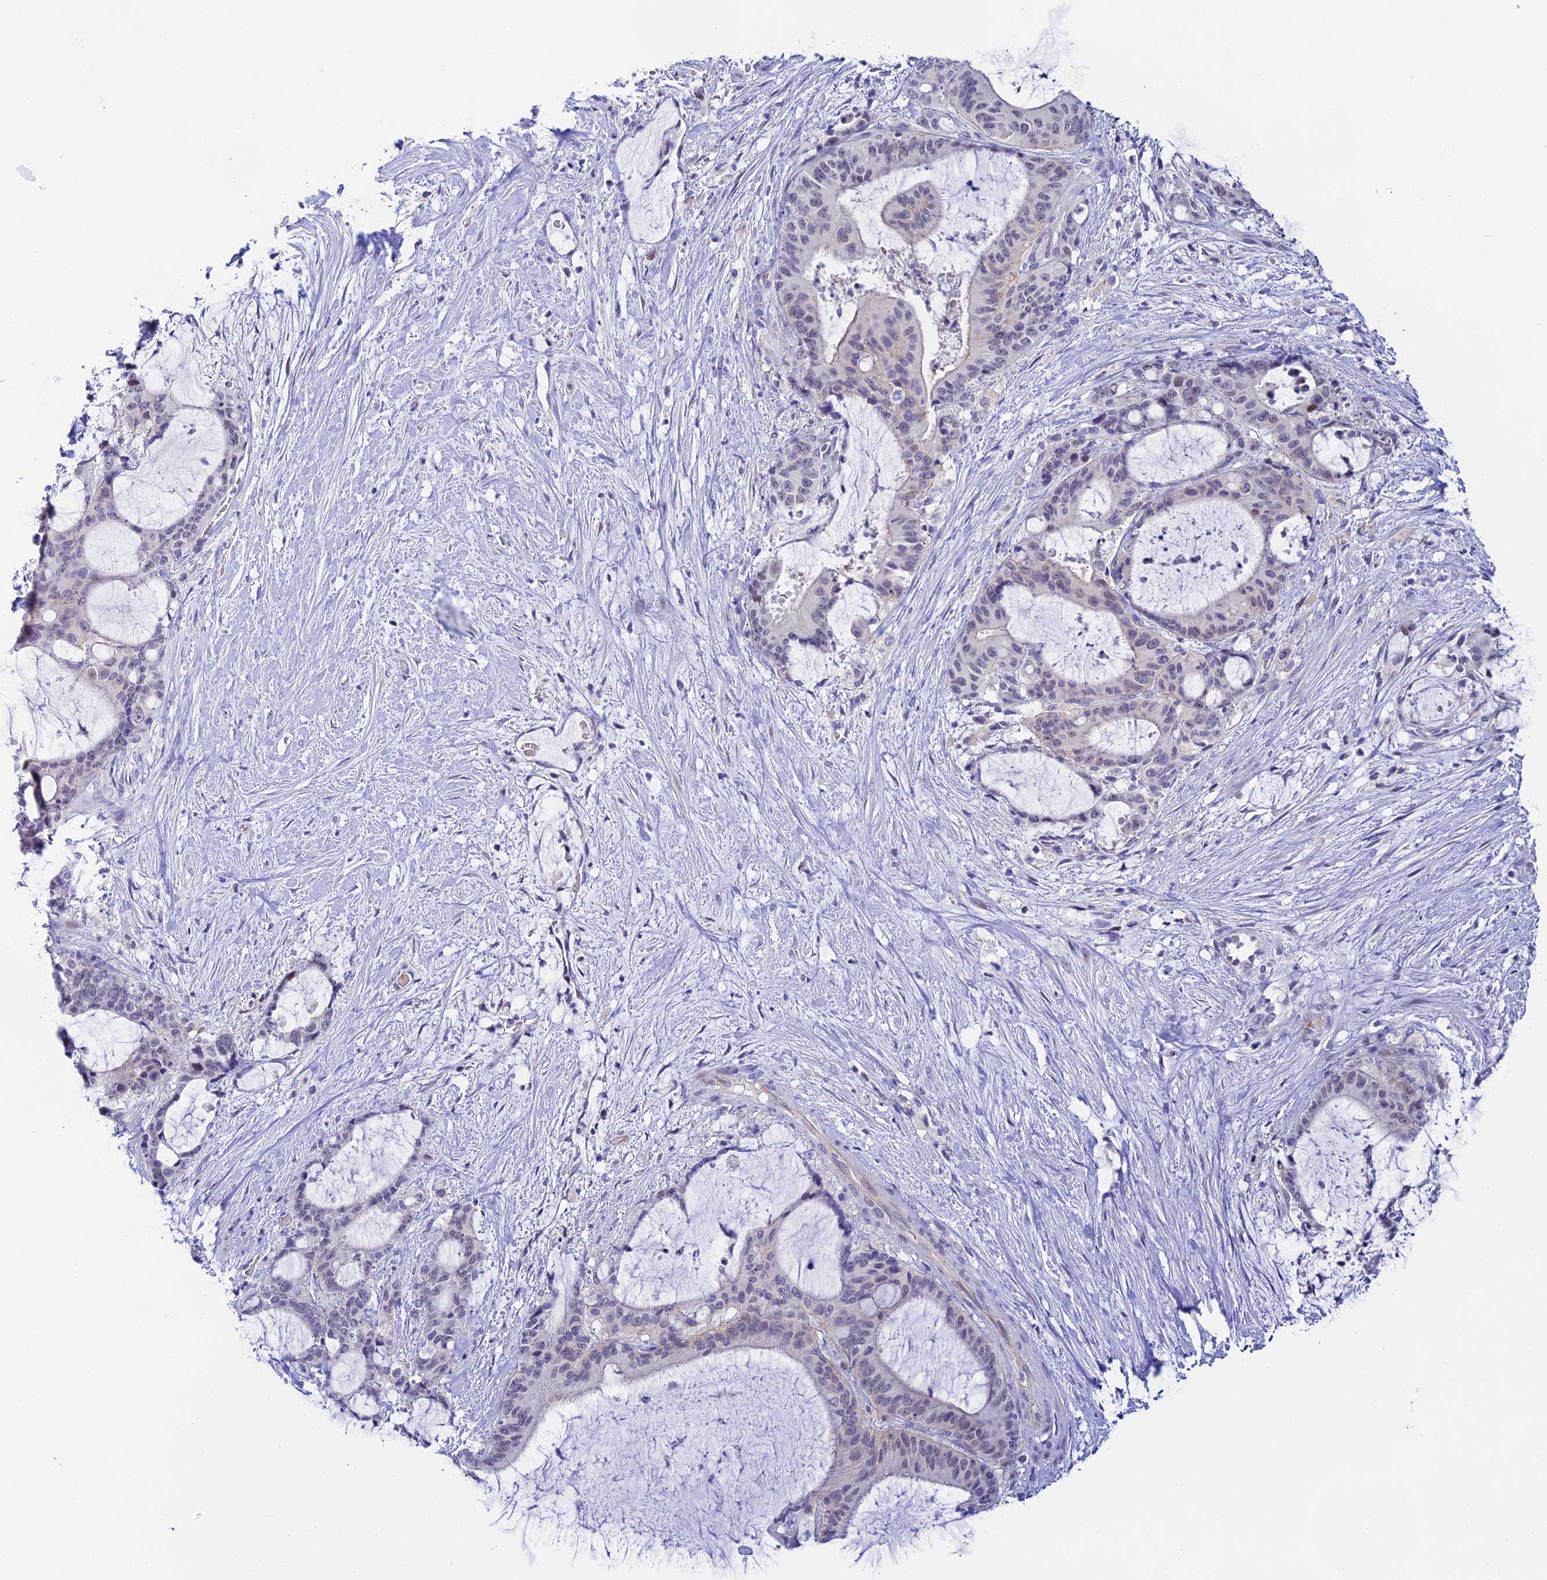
{"staining": {"intensity": "negative", "quantity": "none", "location": "none"}, "tissue": "liver cancer", "cell_type": "Tumor cells", "image_type": "cancer", "snomed": [{"axis": "morphology", "description": "Normal tissue, NOS"}, {"axis": "morphology", "description": "Cholangiocarcinoma"}, {"axis": "topography", "description": "Liver"}, {"axis": "topography", "description": "Peripheral nerve tissue"}], "caption": "The micrograph reveals no significant expression in tumor cells of liver cancer (cholangiocarcinoma).", "gene": "RASGEF1B", "patient": {"sex": "female", "age": 73}}